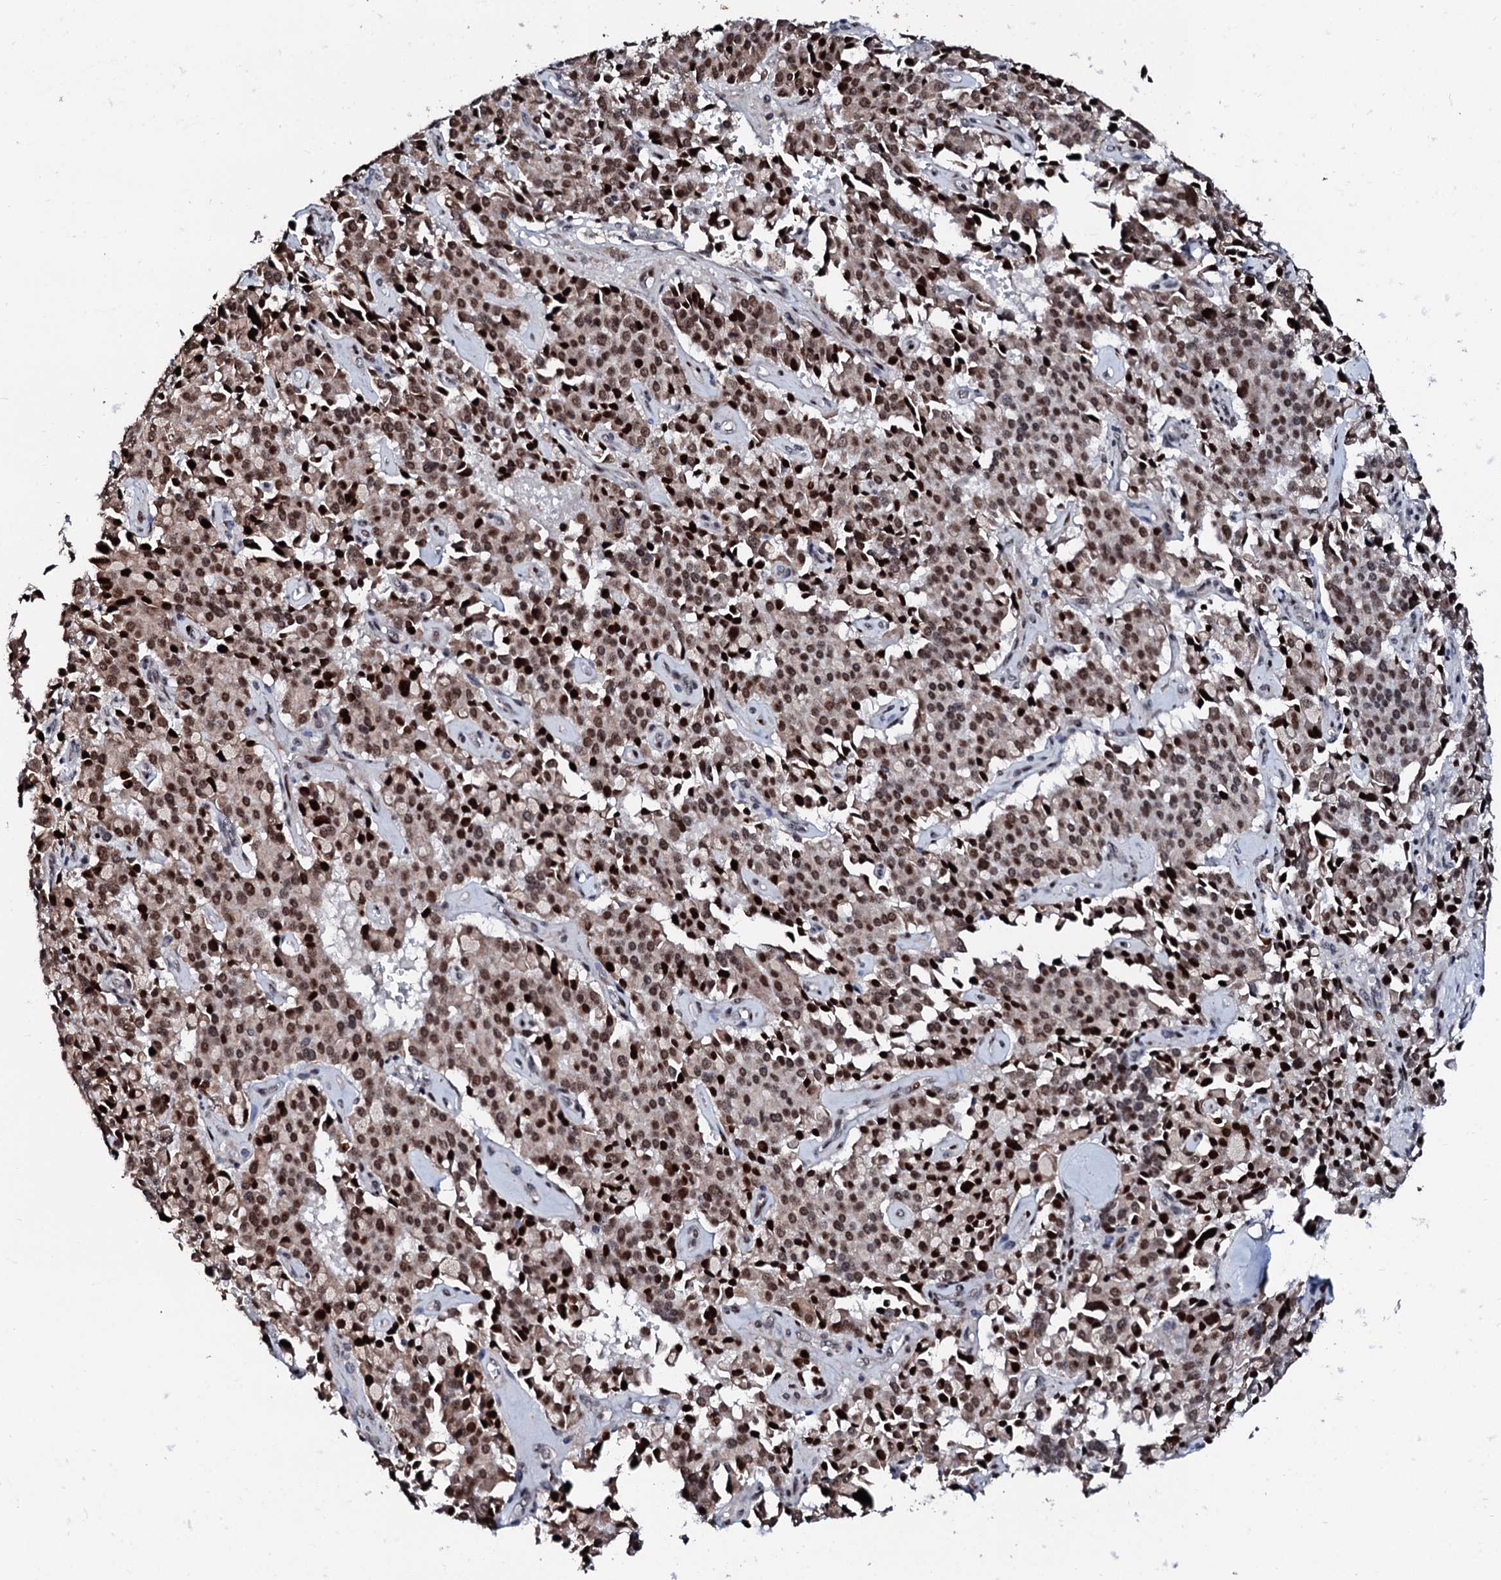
{"staining": {"intensity": "moderate", "quantity": ">75%", "location": "nuclear"}, "tissue": "pancreatic cancer", "cell_type": "Tumor cells", "image_type": "cancer", "snomed": [{"axis": "morphology", "description": "Adenocarcinoma, NOS"}, {"axis": "topography", "description": "Pancreas"}], "caption": "Pancreatic adenocarcinoma stained with a protein marker reveals moderate staining in tumor cells.", "gene": "KIF18A", "patient": {"sex": "male", "age": 65}}